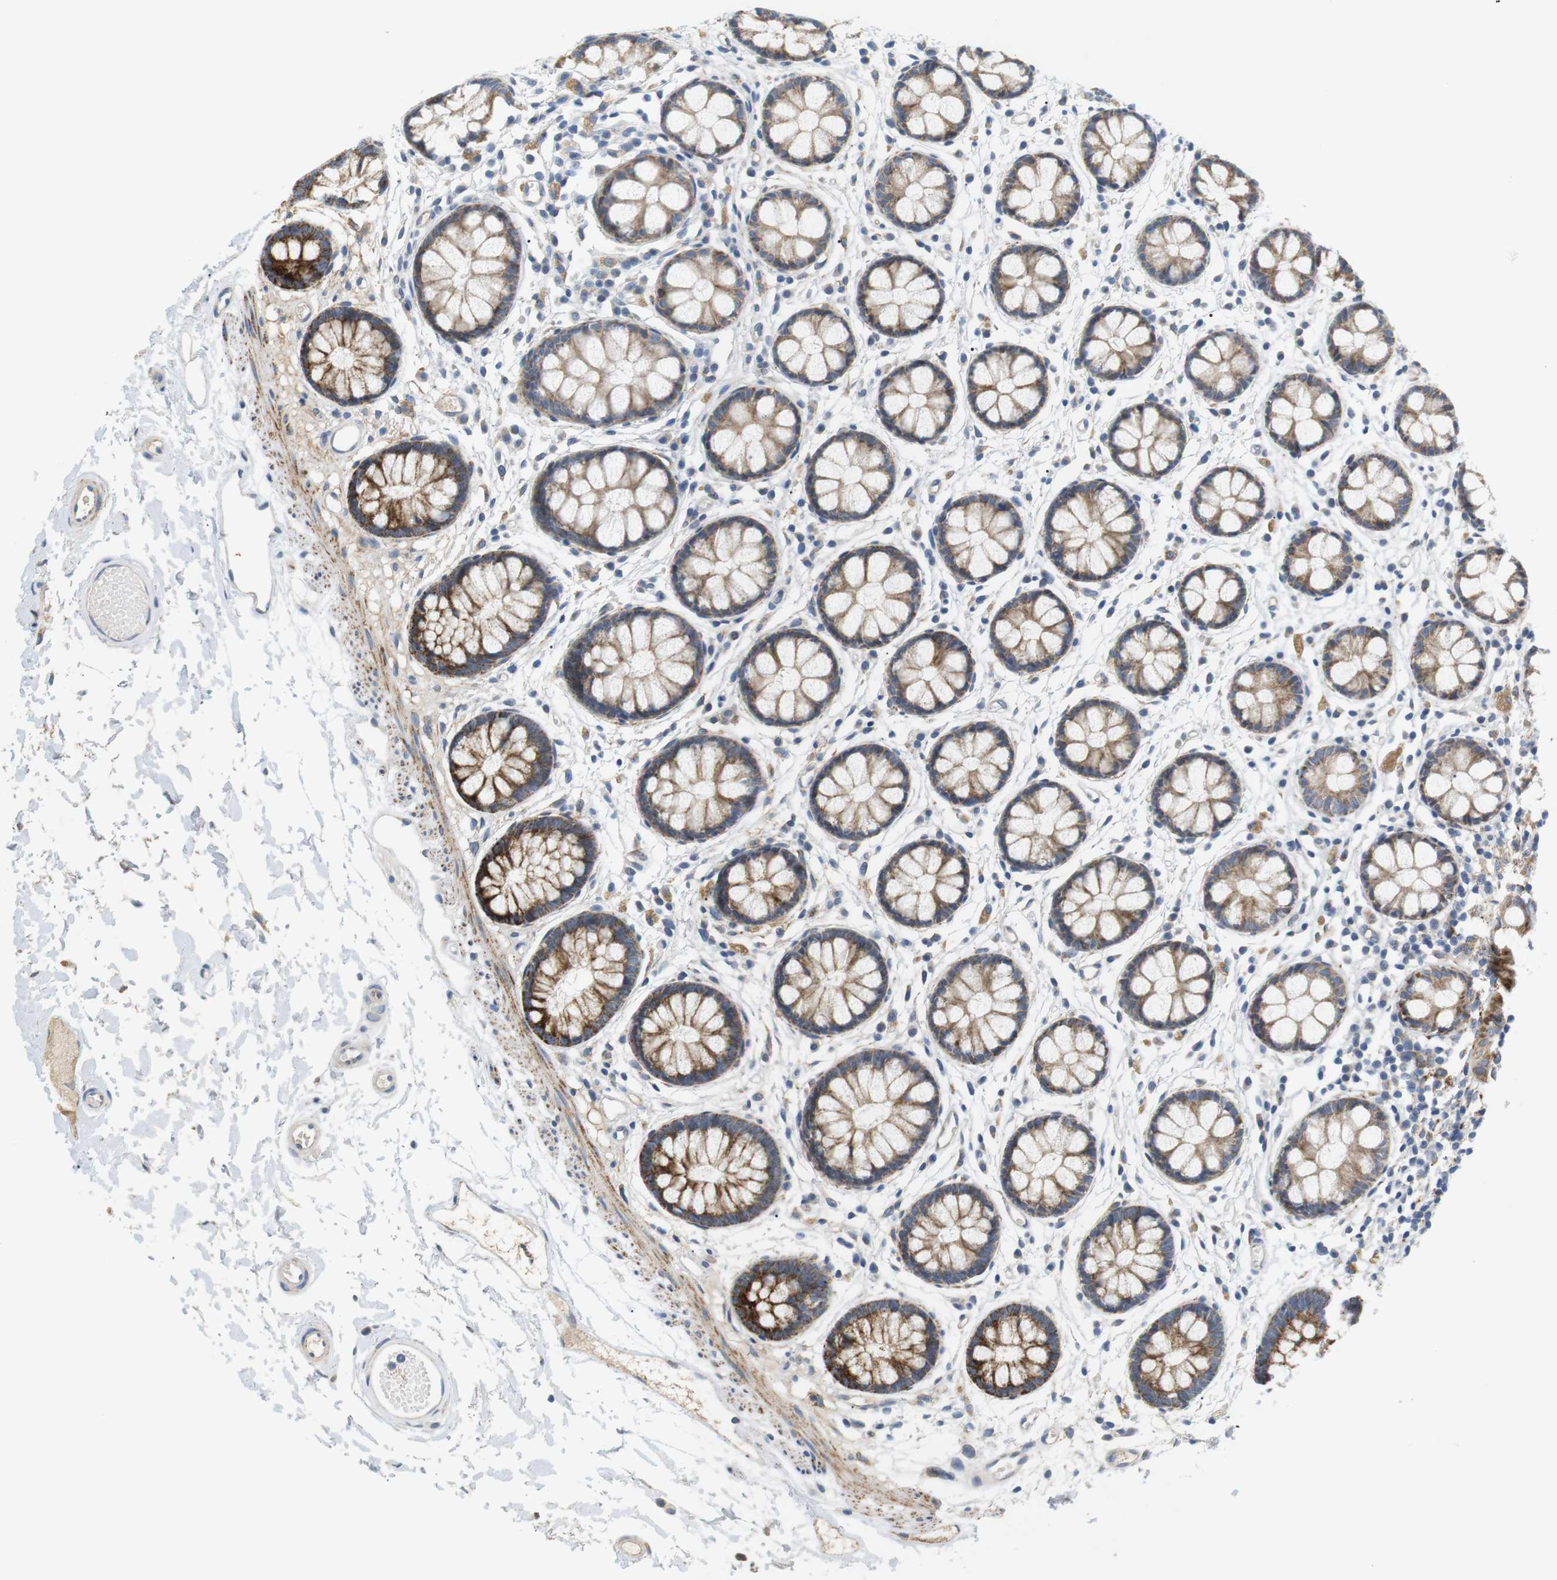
{"staining": {"intensity": "moderate", "quantity": ">75%", "location": "cytoplasmic/membranous"}, "tissue": "rectum", "cell_type": "Glandular cells", "image_type": "normal", "snomed": [{"axis": "morphology", "description": "Normal tissue, NOS"}, {"axis": "topography", "description": "Rectum"}], "caption": "Immunohistochemical staining of normal human rectum shows >75% levels of moderate cytoplasmic/membranous protein positivity in approximately >75% of glandular cells. The protein is shown in brown color, while the nuclei are stained blue.", "gene": "CD300E", "patient": {"sex": "female", "age": 66}}